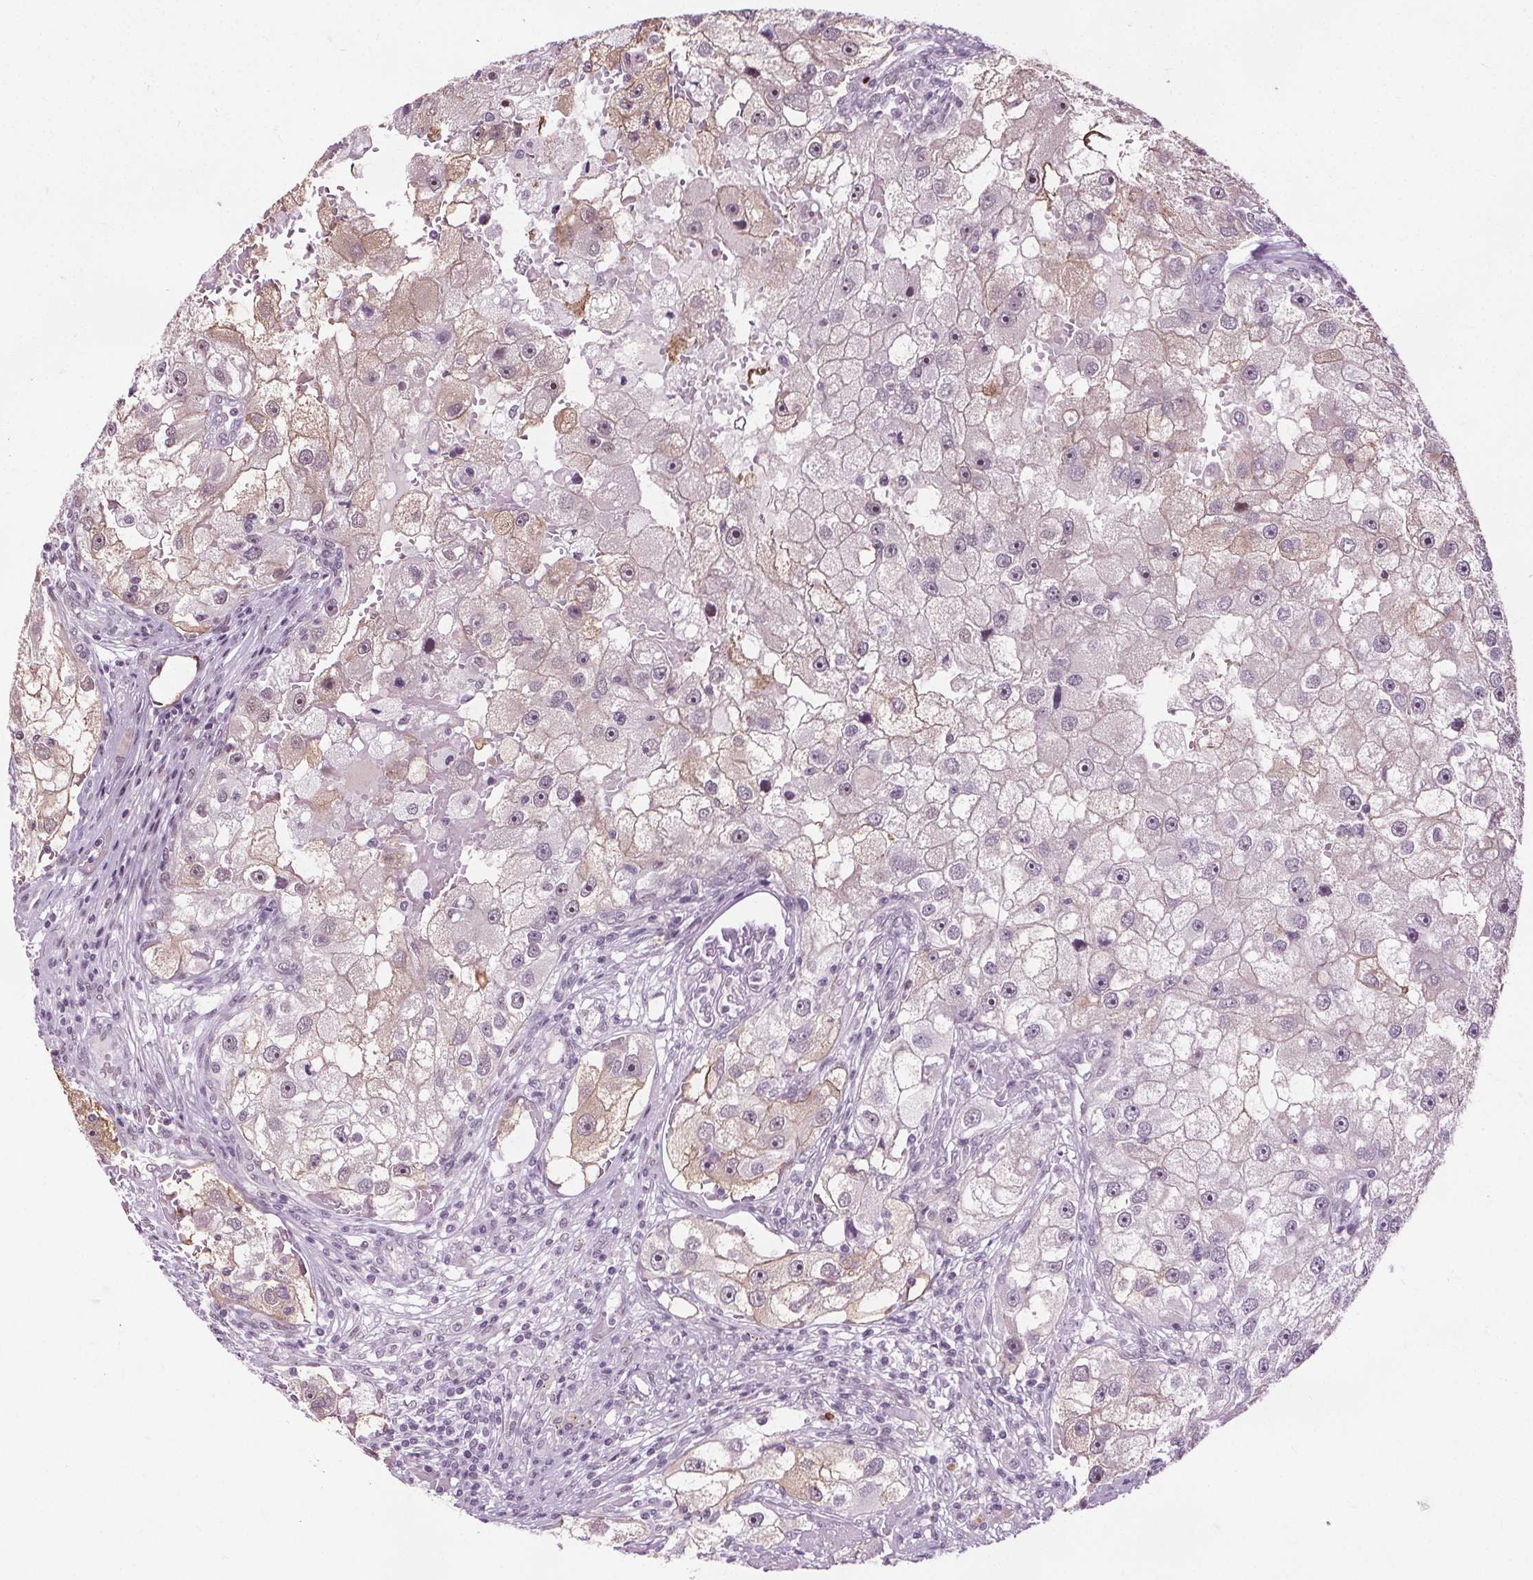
{"staining": {"intensity": "weak", "quantity": "<25%", "location": "cytoplasmic/membranous,nuclear"}, "tissue": "renal cancer", "cell_type": "Tumor cells", "image_type": "cancer", "snomed": [{"axis": "morphology", "description": "Adenocarcinoma, NOS"}, {"axis": "topography", "description": "Kidney"}], "caption": "The immunohistochemistry micrograph has no significant staining in tumor cells of renal adenocarcinoma tissue. (Stains: DAB immunohistochemistry with hematoxylin counter stain, Microscopy: brightfield microscopy at high magnification).", "gene": "CEBPA", "patient": {"sex": "male", "age": 63}}